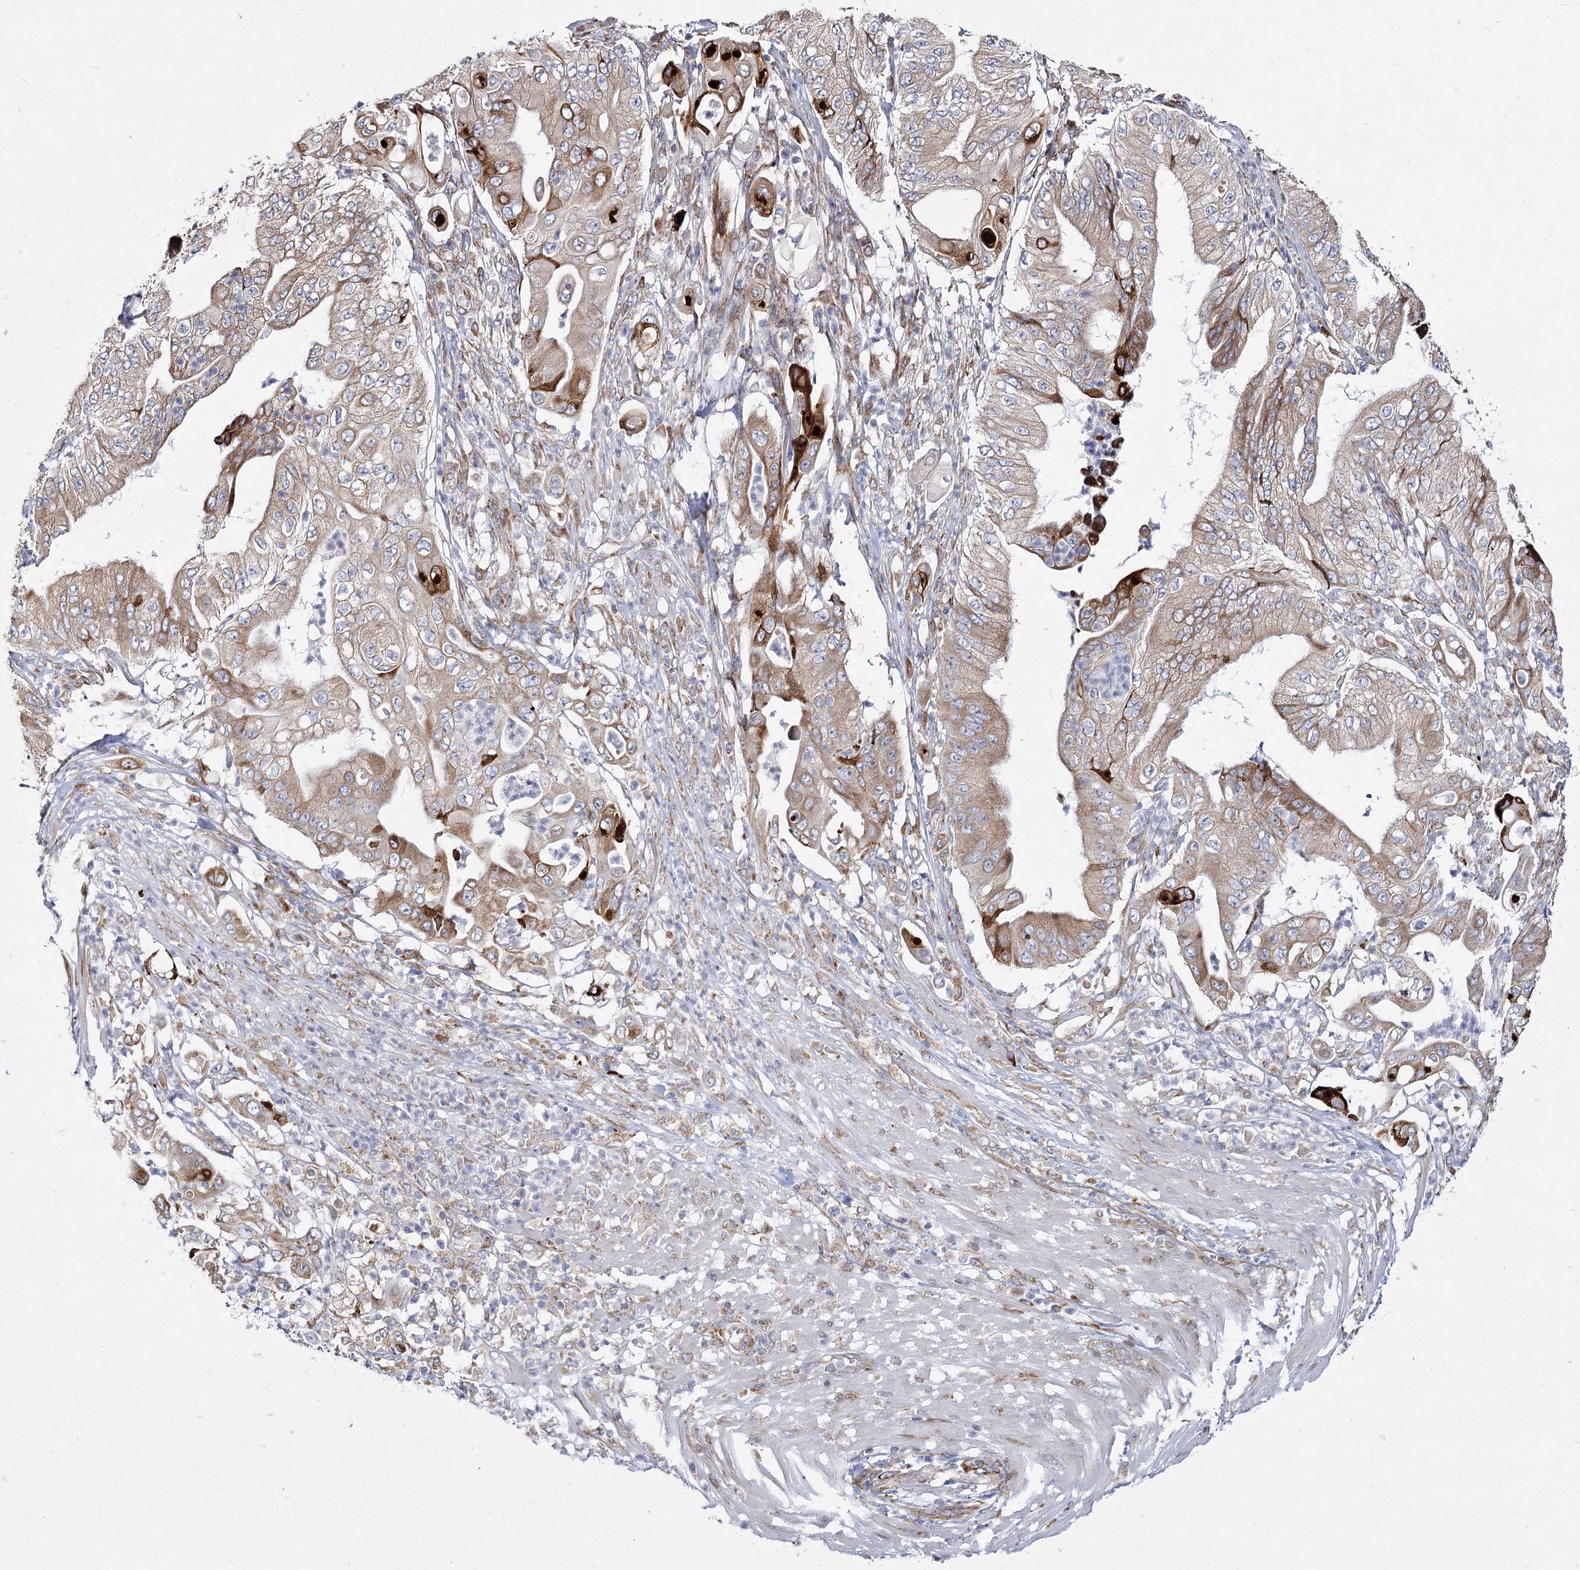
{"staining": {"intensity": "strong", "quantity": "<25%", "location": "cytoplasmic/membranous"}, "tissue": "pancreatic cancer", "cell_type": "Tumor cells", "image_type": "cancer", "snomed": [{"axis": "morphology", "description": "Adenocarcinoma, NOS"}, {"axis": "topography", "description": "Pancreas"}], "caption": "A histopathology image of human pancreatic cancer stained for a protein reveals strong cytoplasmic/membranous brown staining in tumor cells. (DAB (3,3'-diaminobenzidine) IHC, brown staining for protein, blue staining for nuclei).", "gene": "NHLRC2", "patient": {"sex": "female", "age": 77}}